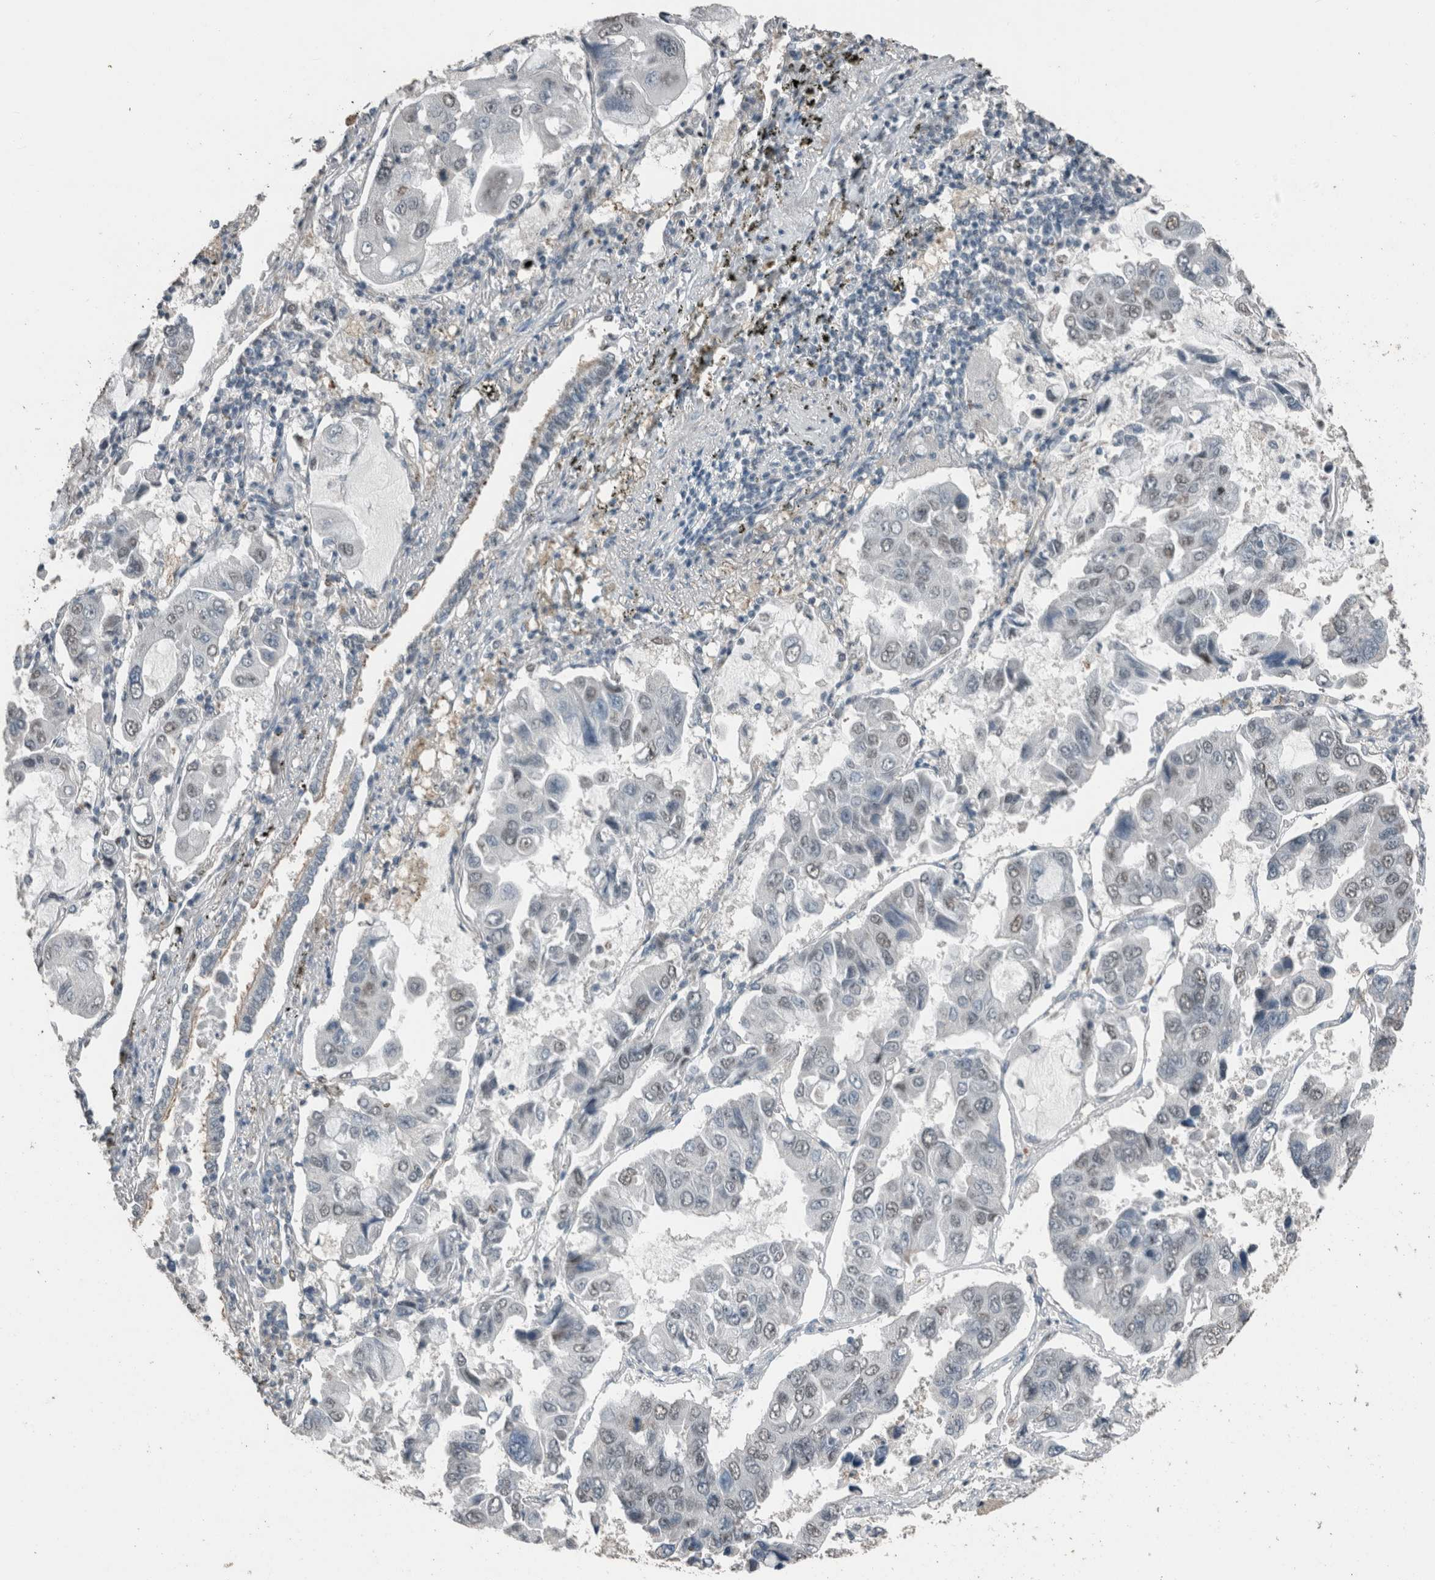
{"staining": {"intensity": "weak", "quantity": "<25%", "location": "nuclear"}, "tissue": "lung cancer", "cell_type": "Tumor cells", "image_type": "cancer", "snomed": [{"axis": "morphology", "description": "Adenocarcinoma, NOS"}, {"axis": "topography", "description": "Lung"}], "caption": "This is an immunohistochemistry (IHC) image of lung cancer. There is no expression in tumor cells.", "gene": "ACVR2B", "patient": {"sex": "male", "age": 64}}